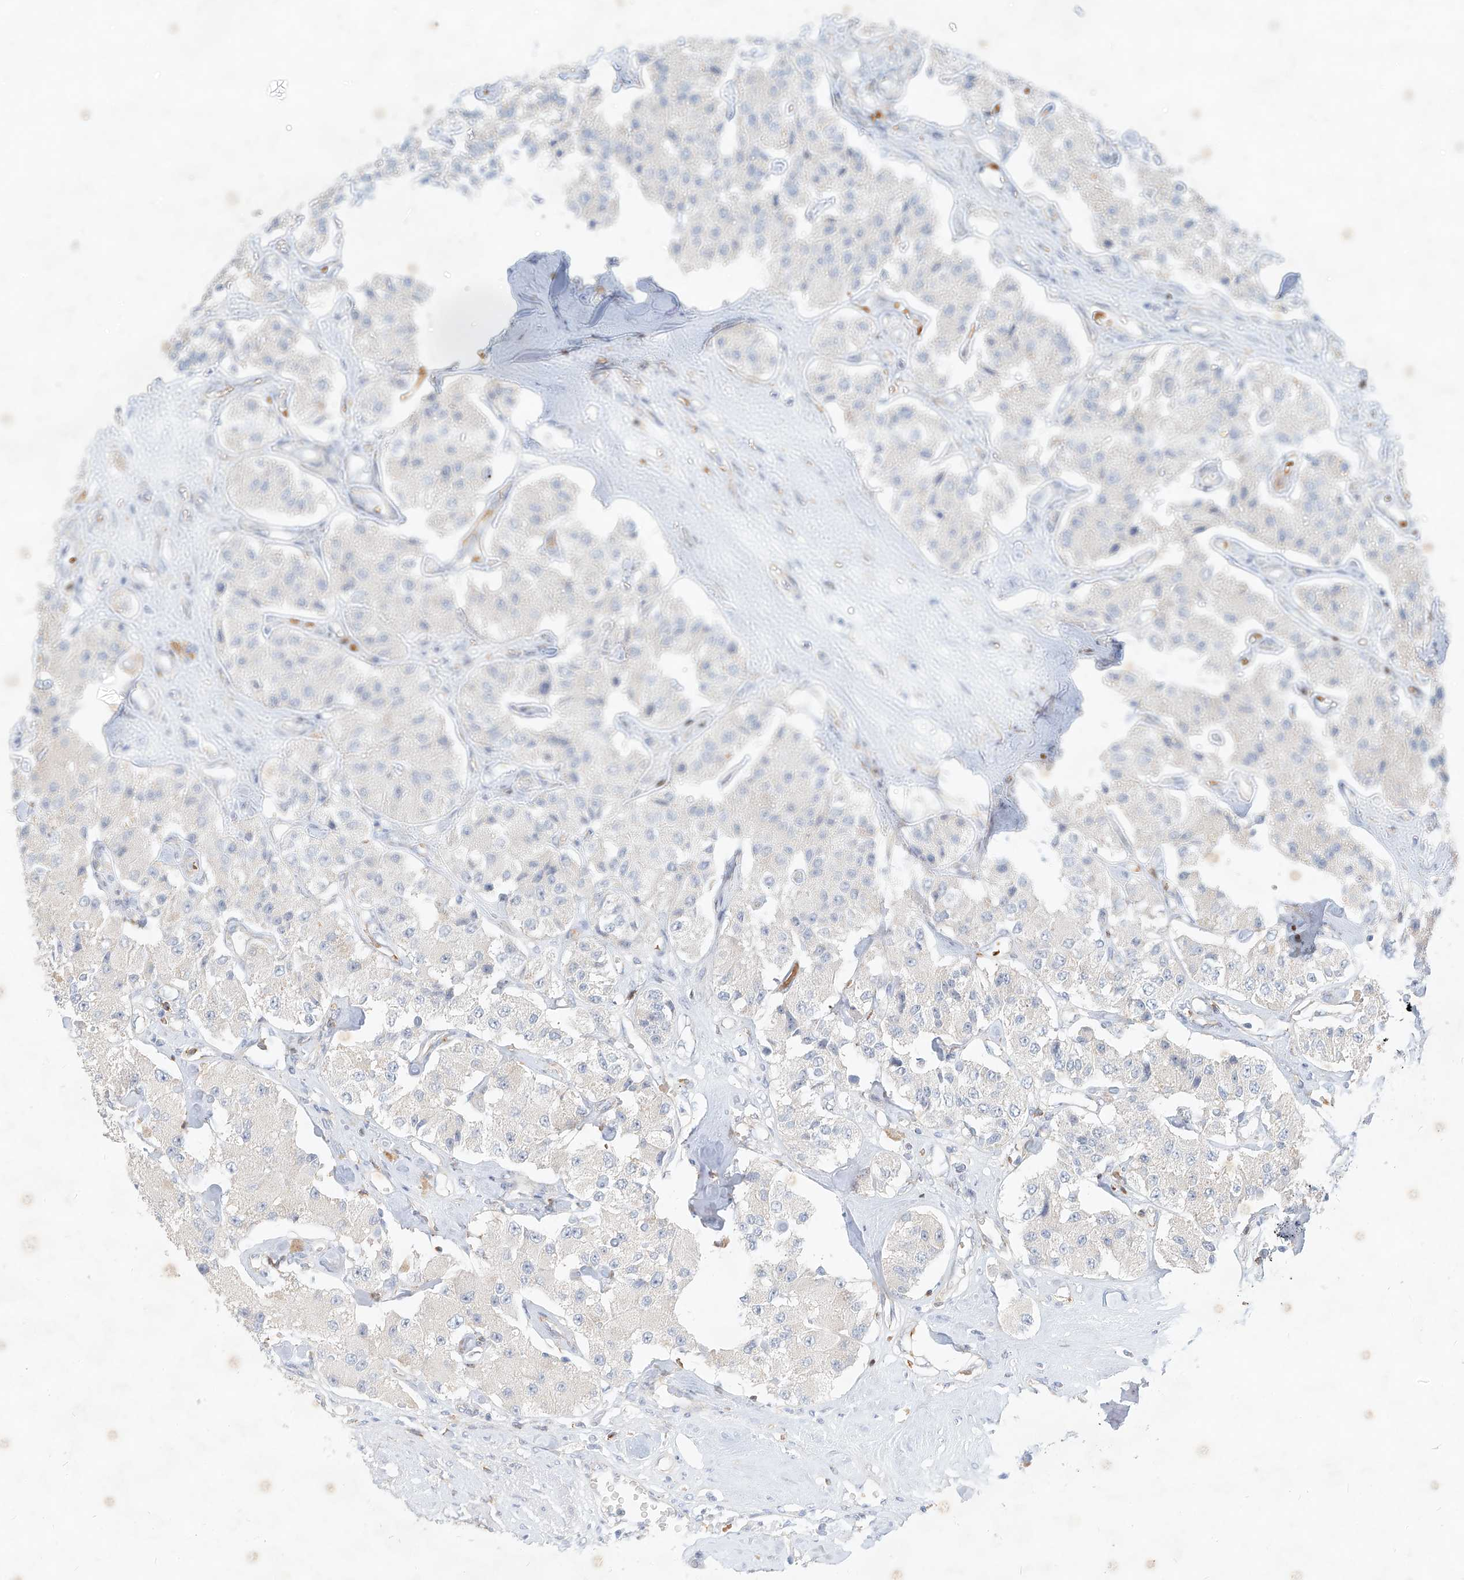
{"staining": {"intensity": "negative", "quantity": "none", "location": "none"}, "tissue": "carcinoid", "cell_type": "Tumor cells", "image_type": "cancer", "snomed": [{"axis": "morphology", "description": "Carcinoid, malignant, NOS"}, {"axis": "topography", "description": "Pancreas"}], "caption": "A histopathology image of human carcinoid (malignant) is negative for staining in tumor cells.", "gene": "SYTL3", "patient": {"sex": "male", "age": 41}}